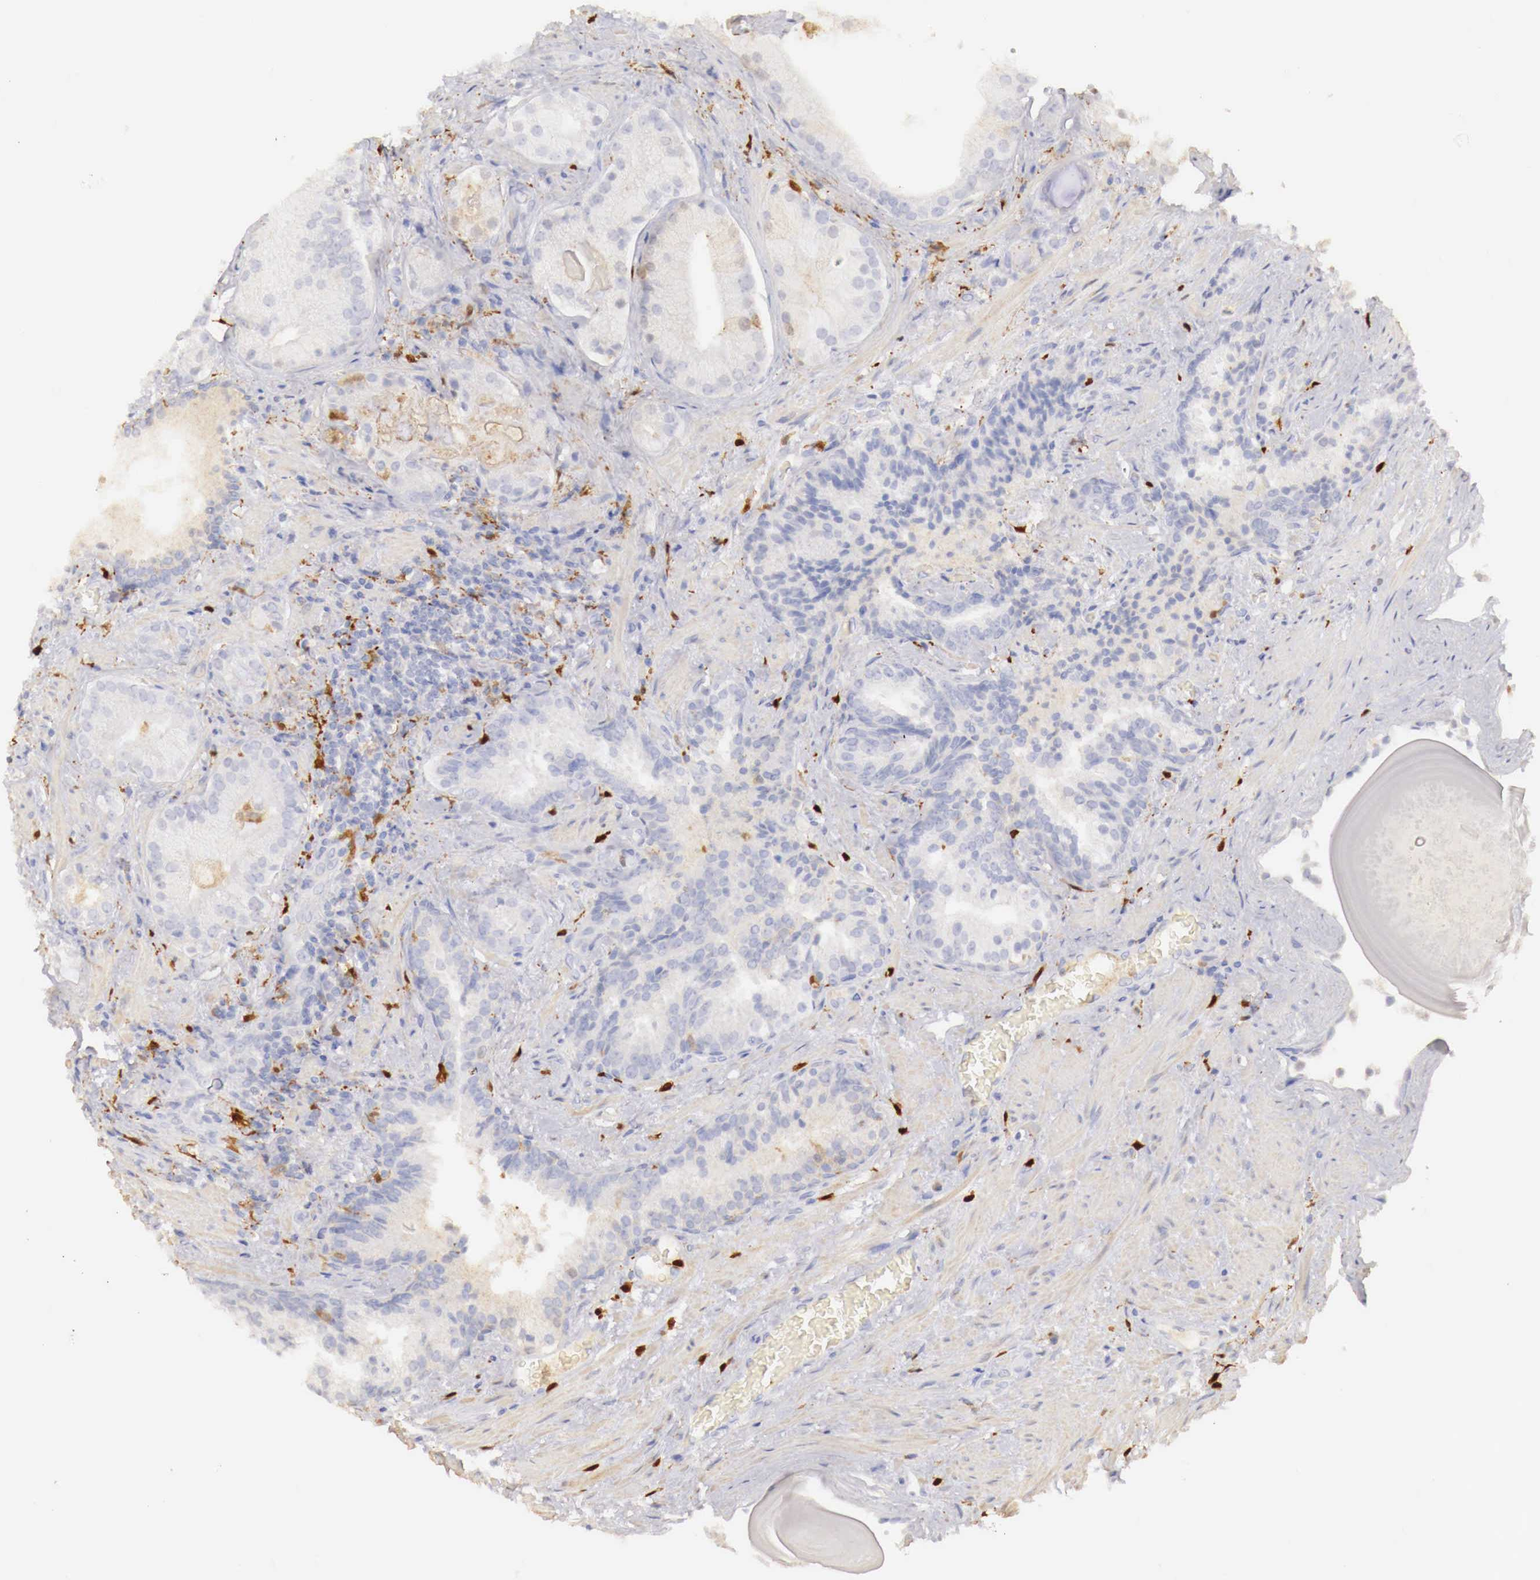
{"staining": {"intensity": "weak", "quantity": "25%-75%", "location": "cytoplasmic/membranous"}, "tissue": "prostate cancer", "cell_type": "Tumor cells", "image_type": "cancer", "snomed": [{"axis": "morphology", "description": "Adenocarcinoma, Medium grade"}, {"axis": "topography", "description": "Prostate"}], "caption": "A histopathology image of prostate medium-grade adenocarcinoma stained for a protein exhibits weak cytoplasmic/membranous brown staining in tumor cells.", "gene": "RENBP", "patient": {"sex": "male", "age": 70}}